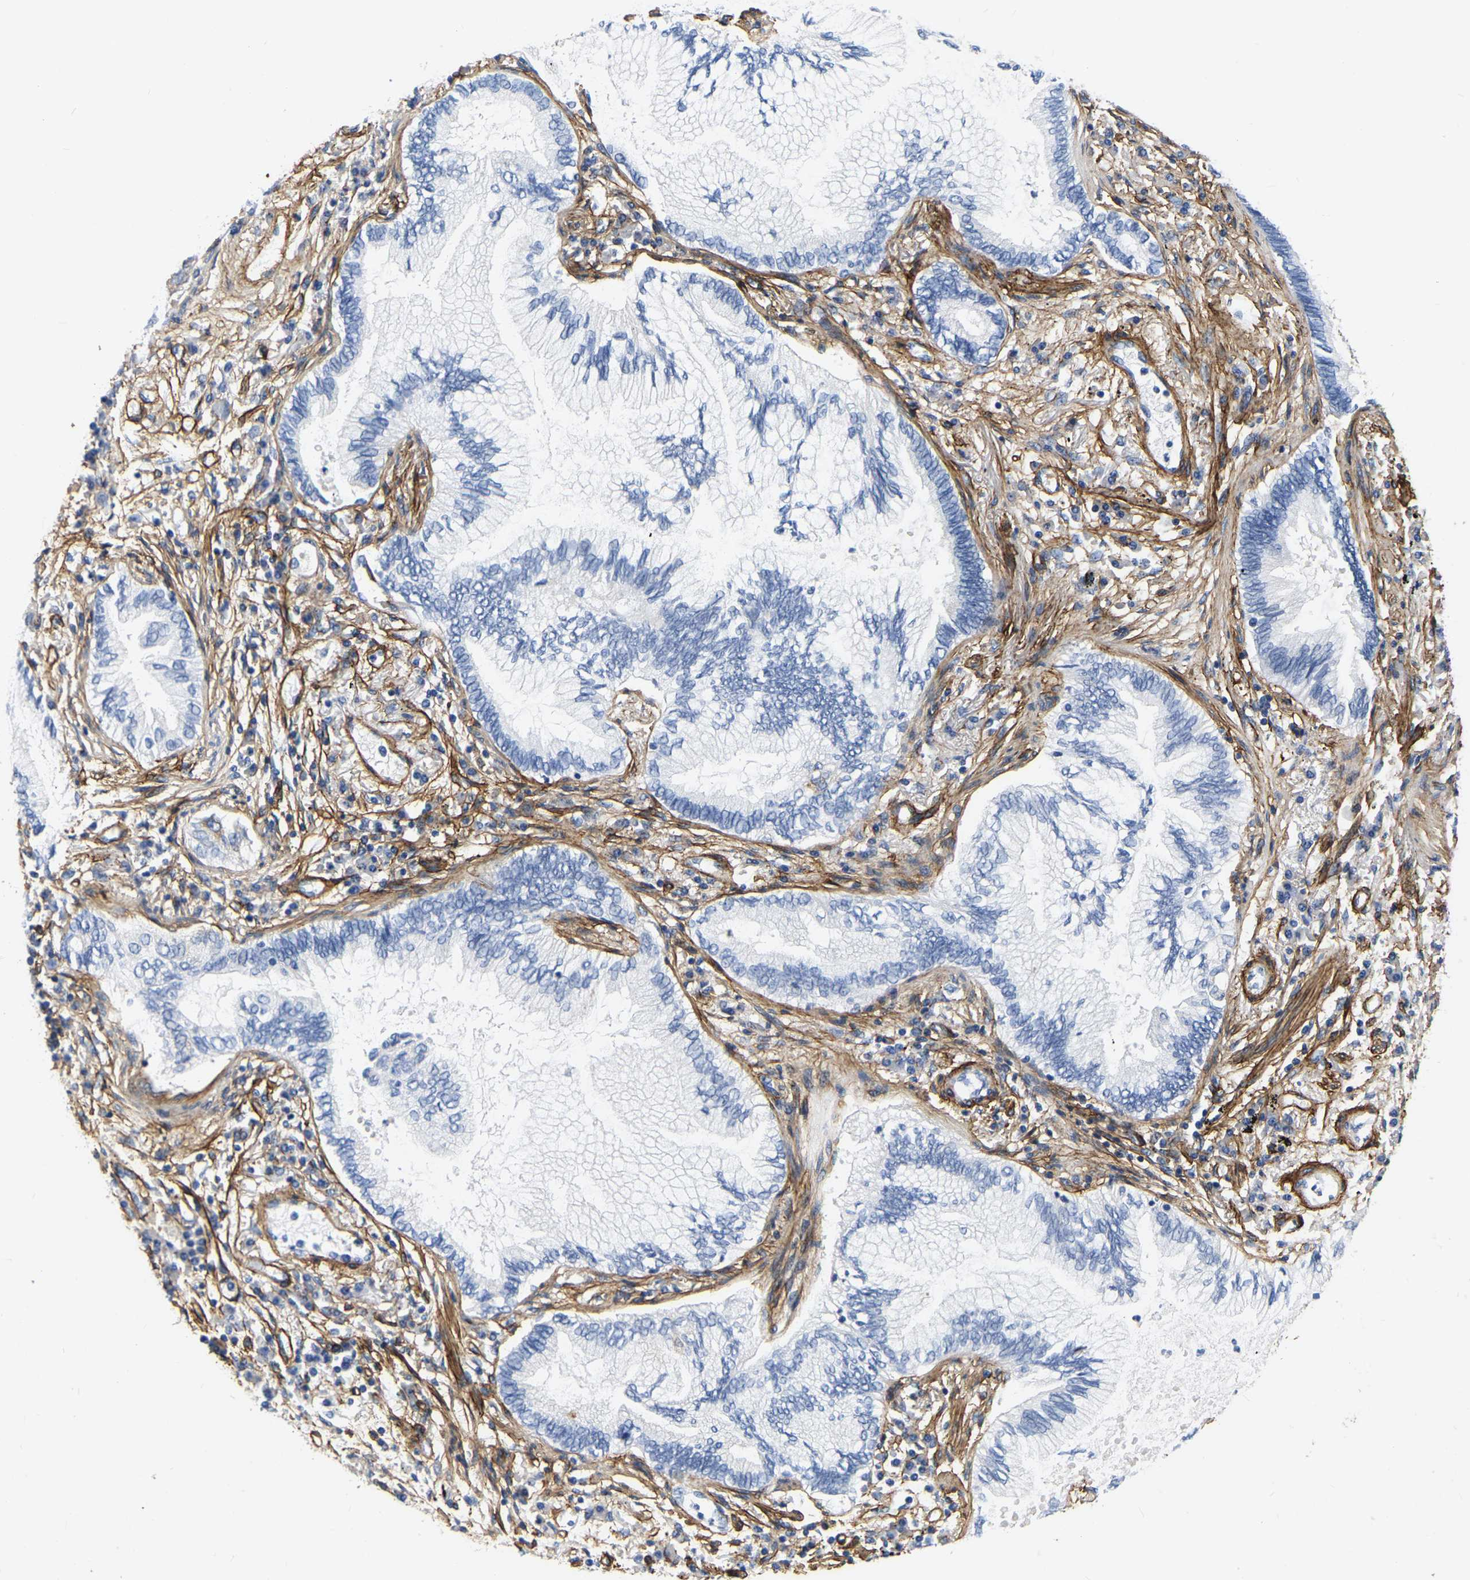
{"staining": {"intensity": "negative", "quantity": "none", "location": "none"}, "tissue": "lung cancer", "cell_type": "Tumor cells", "image_type": "cancer", "snomed": [{"axis": "morphology", "description": "Normal tissue, NOS"}, {"axis": "morphology", "description": "Adenocarcinoma, NOS"}, {"axis": "topography", "description": "Bronchus"}, {"axis": "topography", "description": "Lung"}], "caption": "Tumor cells show no significant protein expression in lung cancer.", "gene": "COL6A1", "patient": {"sex": "female", "age": 70}}